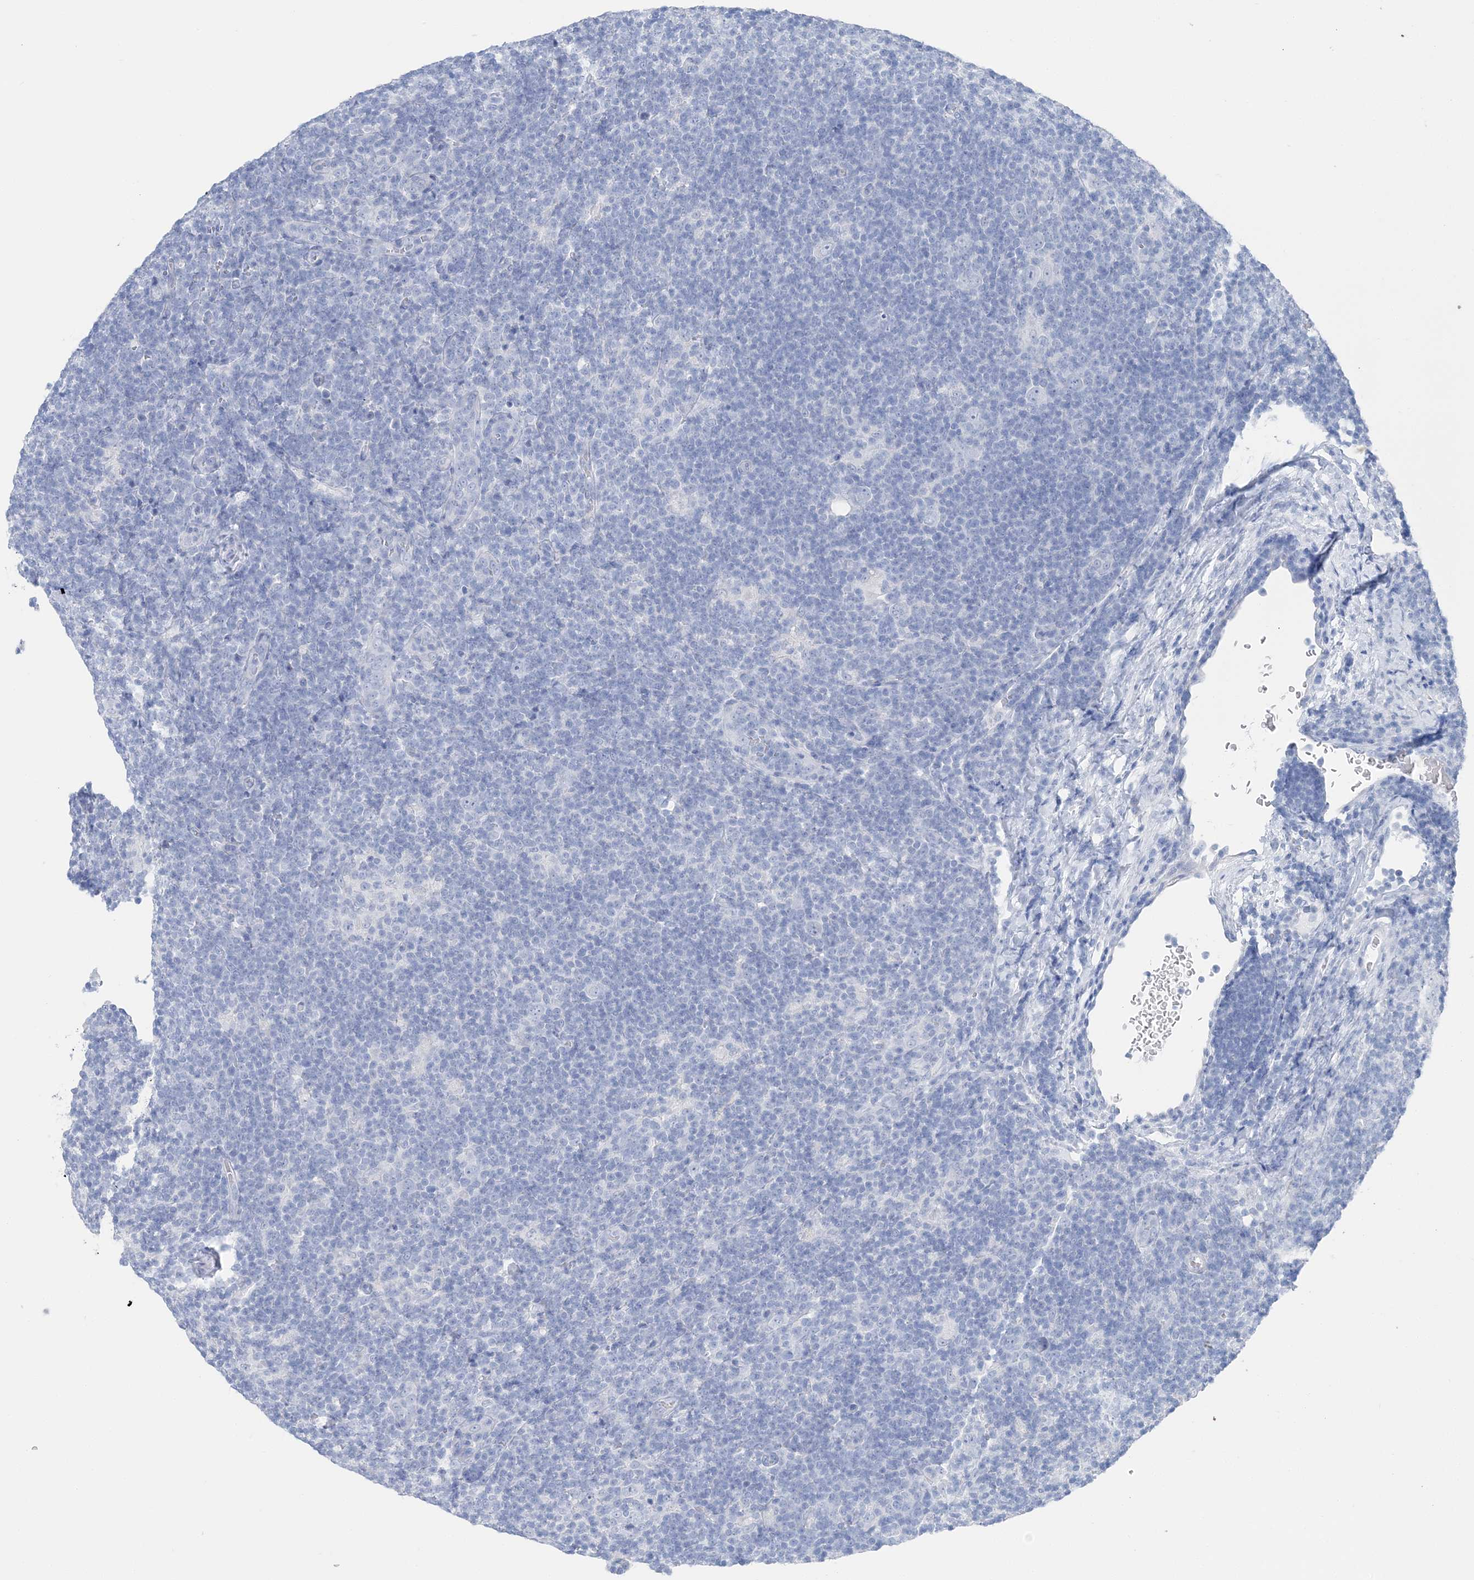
{"staining": {"intensity": "negative", "quantity": "none", "location": "none"}, "tissue": "lymphoma", "cell_type": "Tumor cells", "image_type": "cancer", "snomed": [{"axis": "morphology", "description": "Hodgkin's disease, NOS"}, {"axis": "topography", "description": "Lymph node"}], "caption": "A photomicrograph of human lymphoma is negative for staining in tumor cells.", "gene": "TSPYL6", "patient": {"sex": "female", "age": 57}}